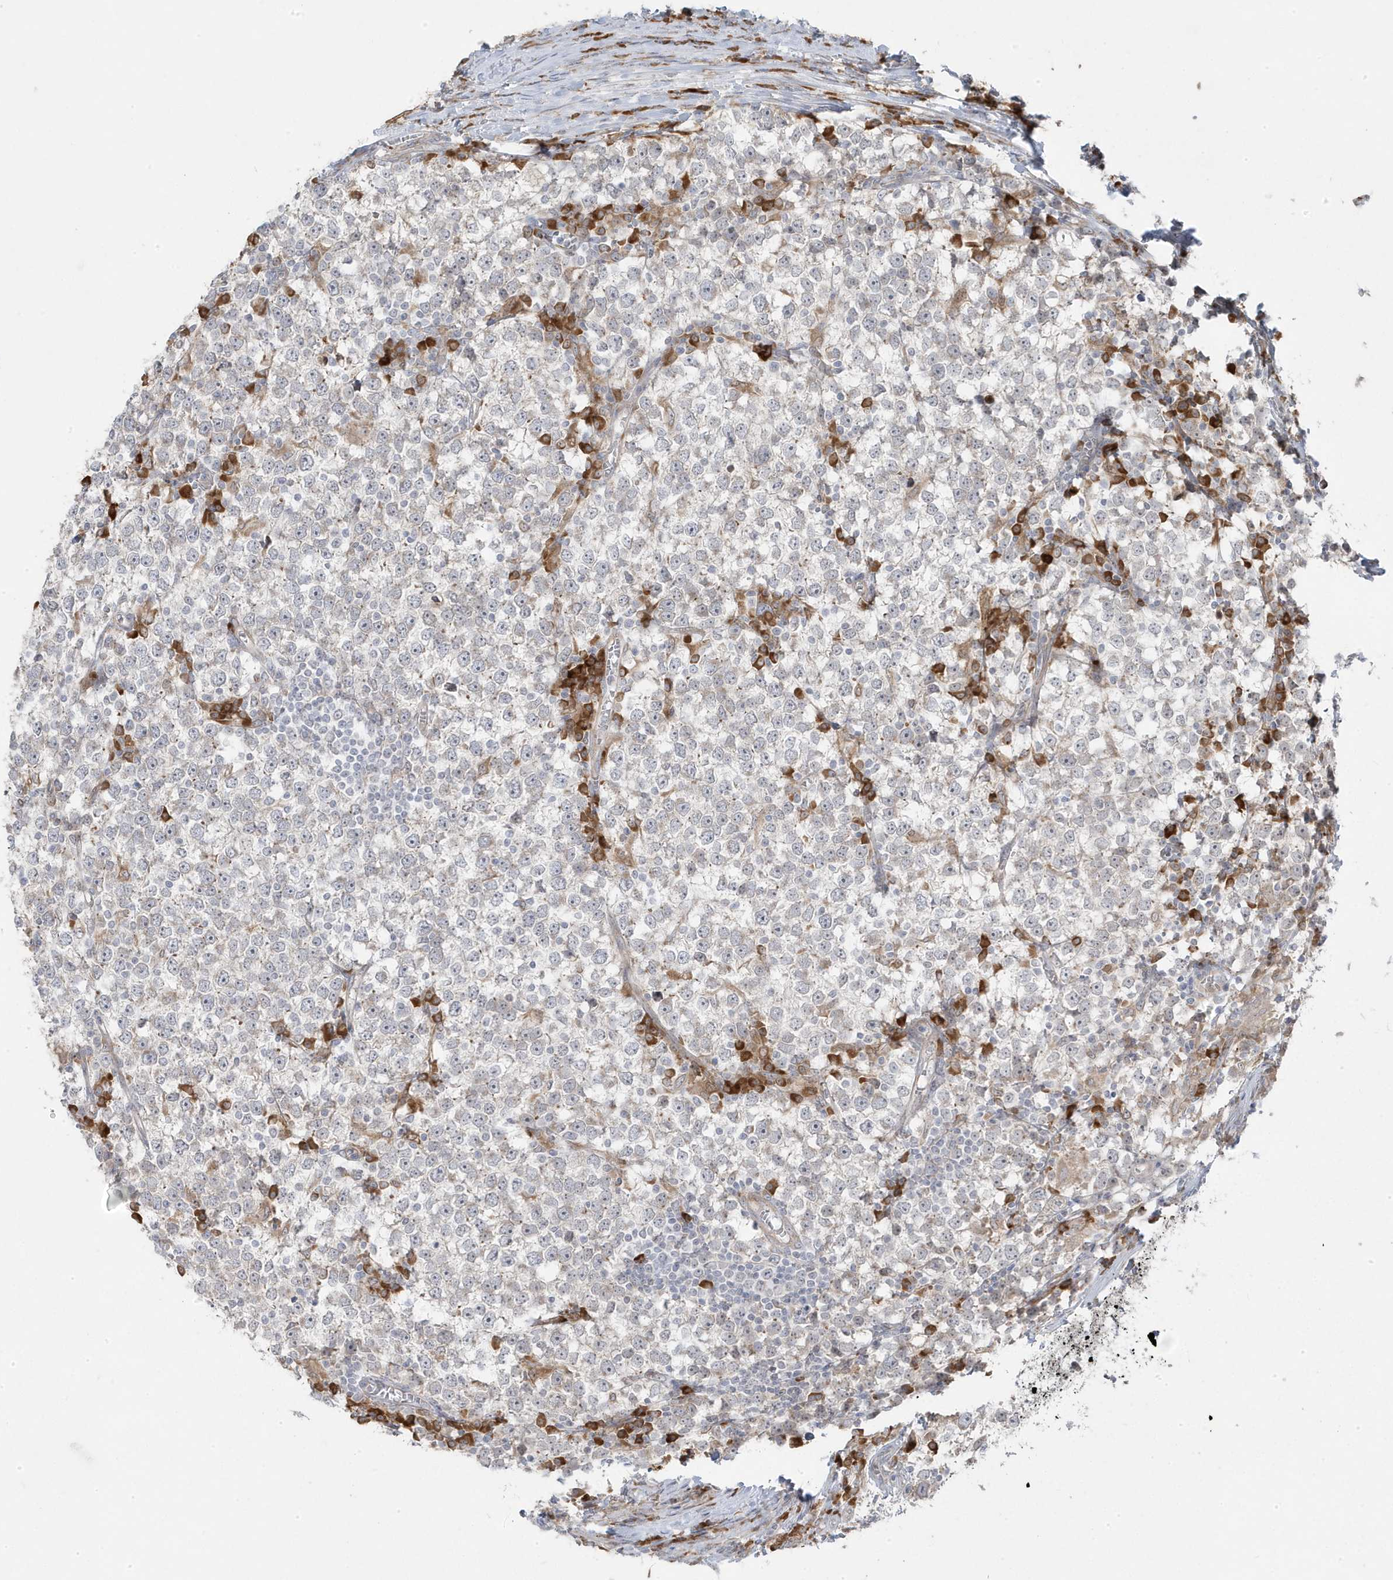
{"staining": {"intensity": "negative", "quantity": "none", "location": "none"}, "tissue": "testis cancer", "cell_type": "Tumor cells", "image_type": "cancer", "snomed": [{"axis": "morphology", "description": "Seminoma, NOS"}, {"axis": "topography", "description": "Testis"}], "caption": "IHC of testis seminoma exhibits no staining in tumor cells. (DAB immunohistochemistry (IHC), high magnification).", "gene": "ZNF654", "patient": {"sex": "male", "age": 65}}